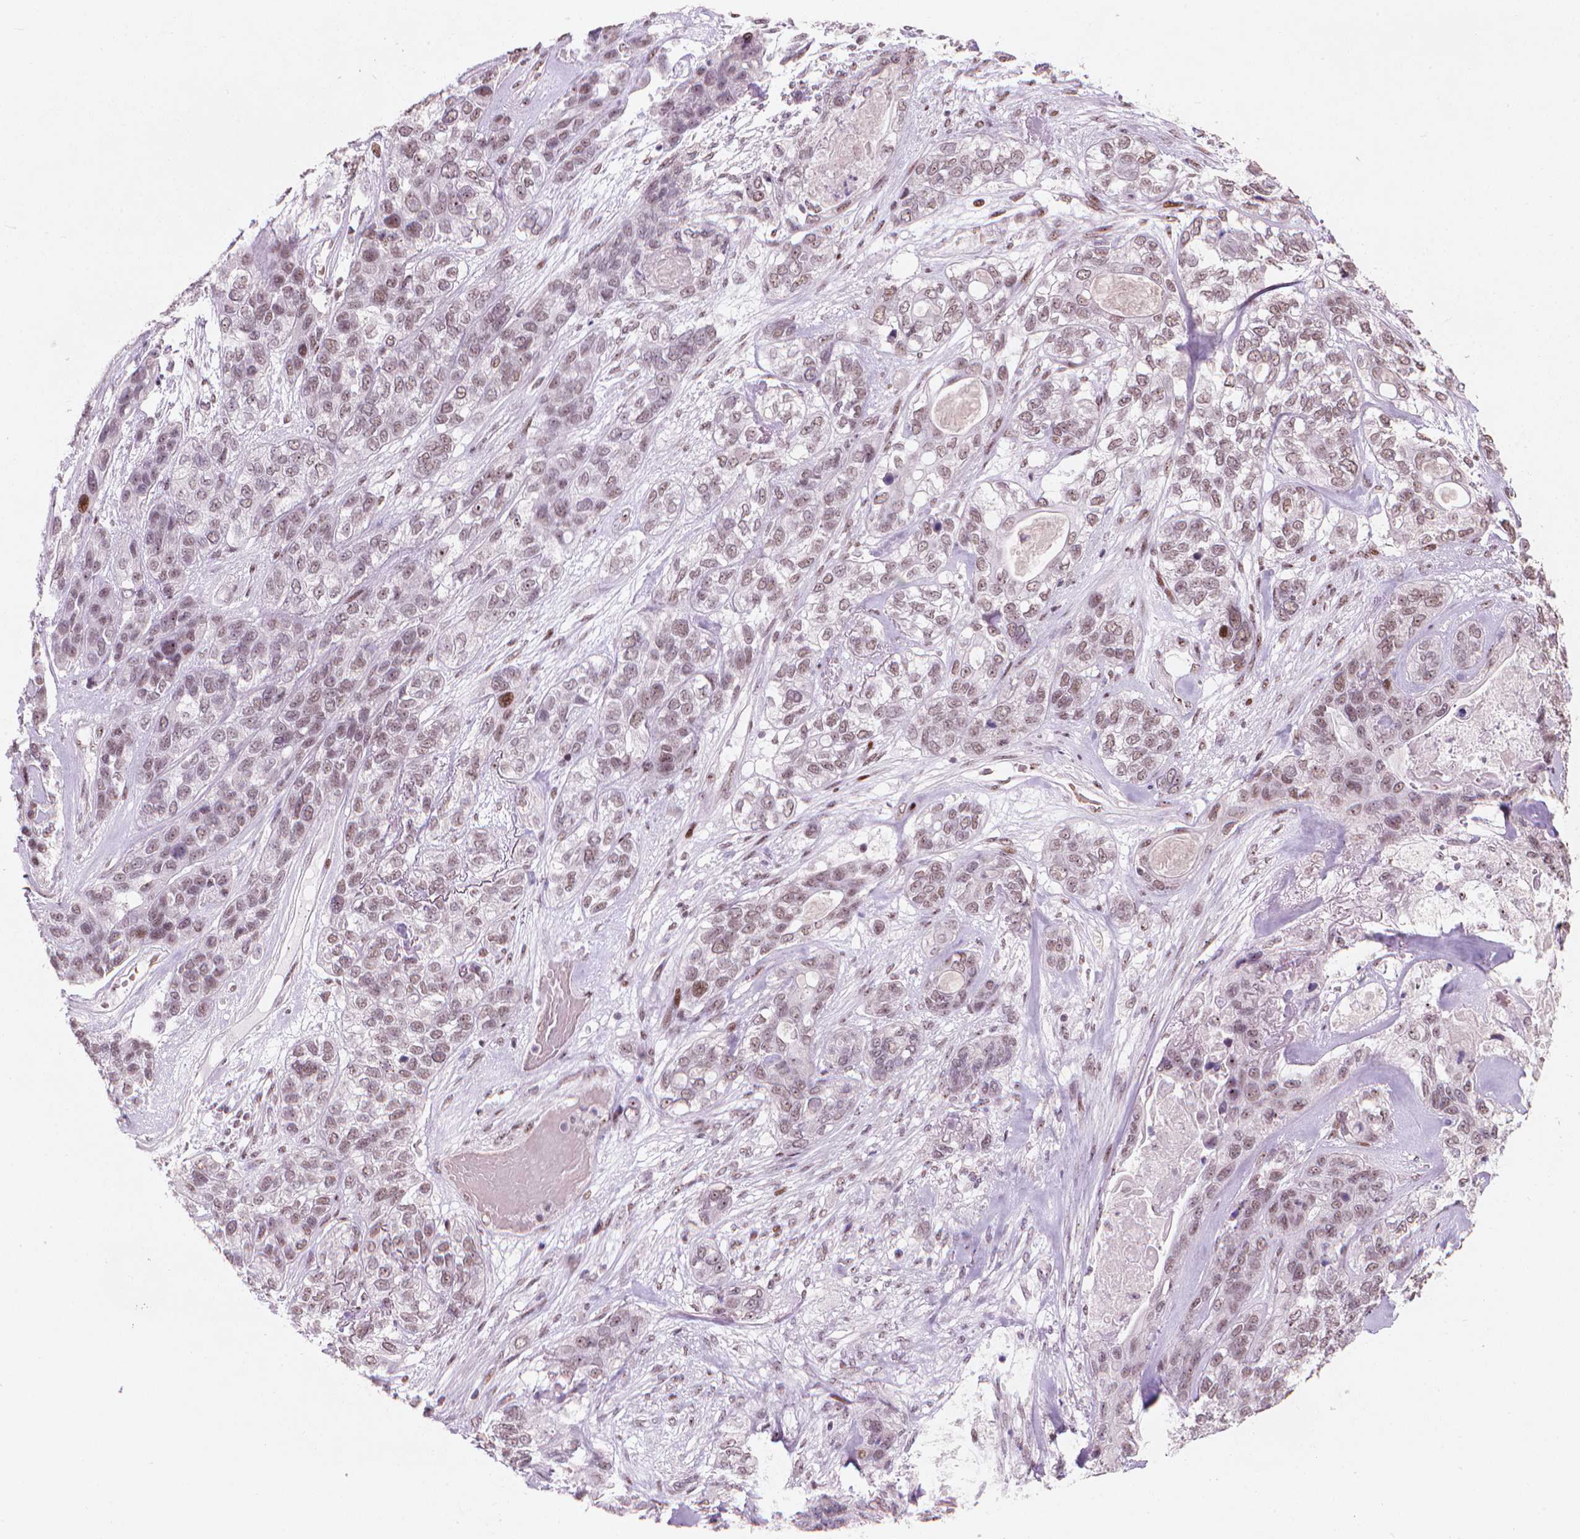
{"staining": {"intensity": "weak", "quantity": "25%-75%", "location": "nuclear"}, "tissue": "lung cancer", "cell_type": "Tumor cells", "image_type": "cancer", "snomed": [{"axis": "morphology", "description": "Squamous cell carcinoma, NOS"}, {"axis": "topography", "description": "Lung"}], "caption": "Immunohistochemical staining of human squamous cell carcinoma (lung) shows weak nuclear protein staining in approximately 25%-75% of tumor cells. (DAB (3,3'-diaminobenzidine) = brown stain, brightfield microscopy at high magnification).", "gene": "HES7", "patient": {"sex": "female", "age": 70}}